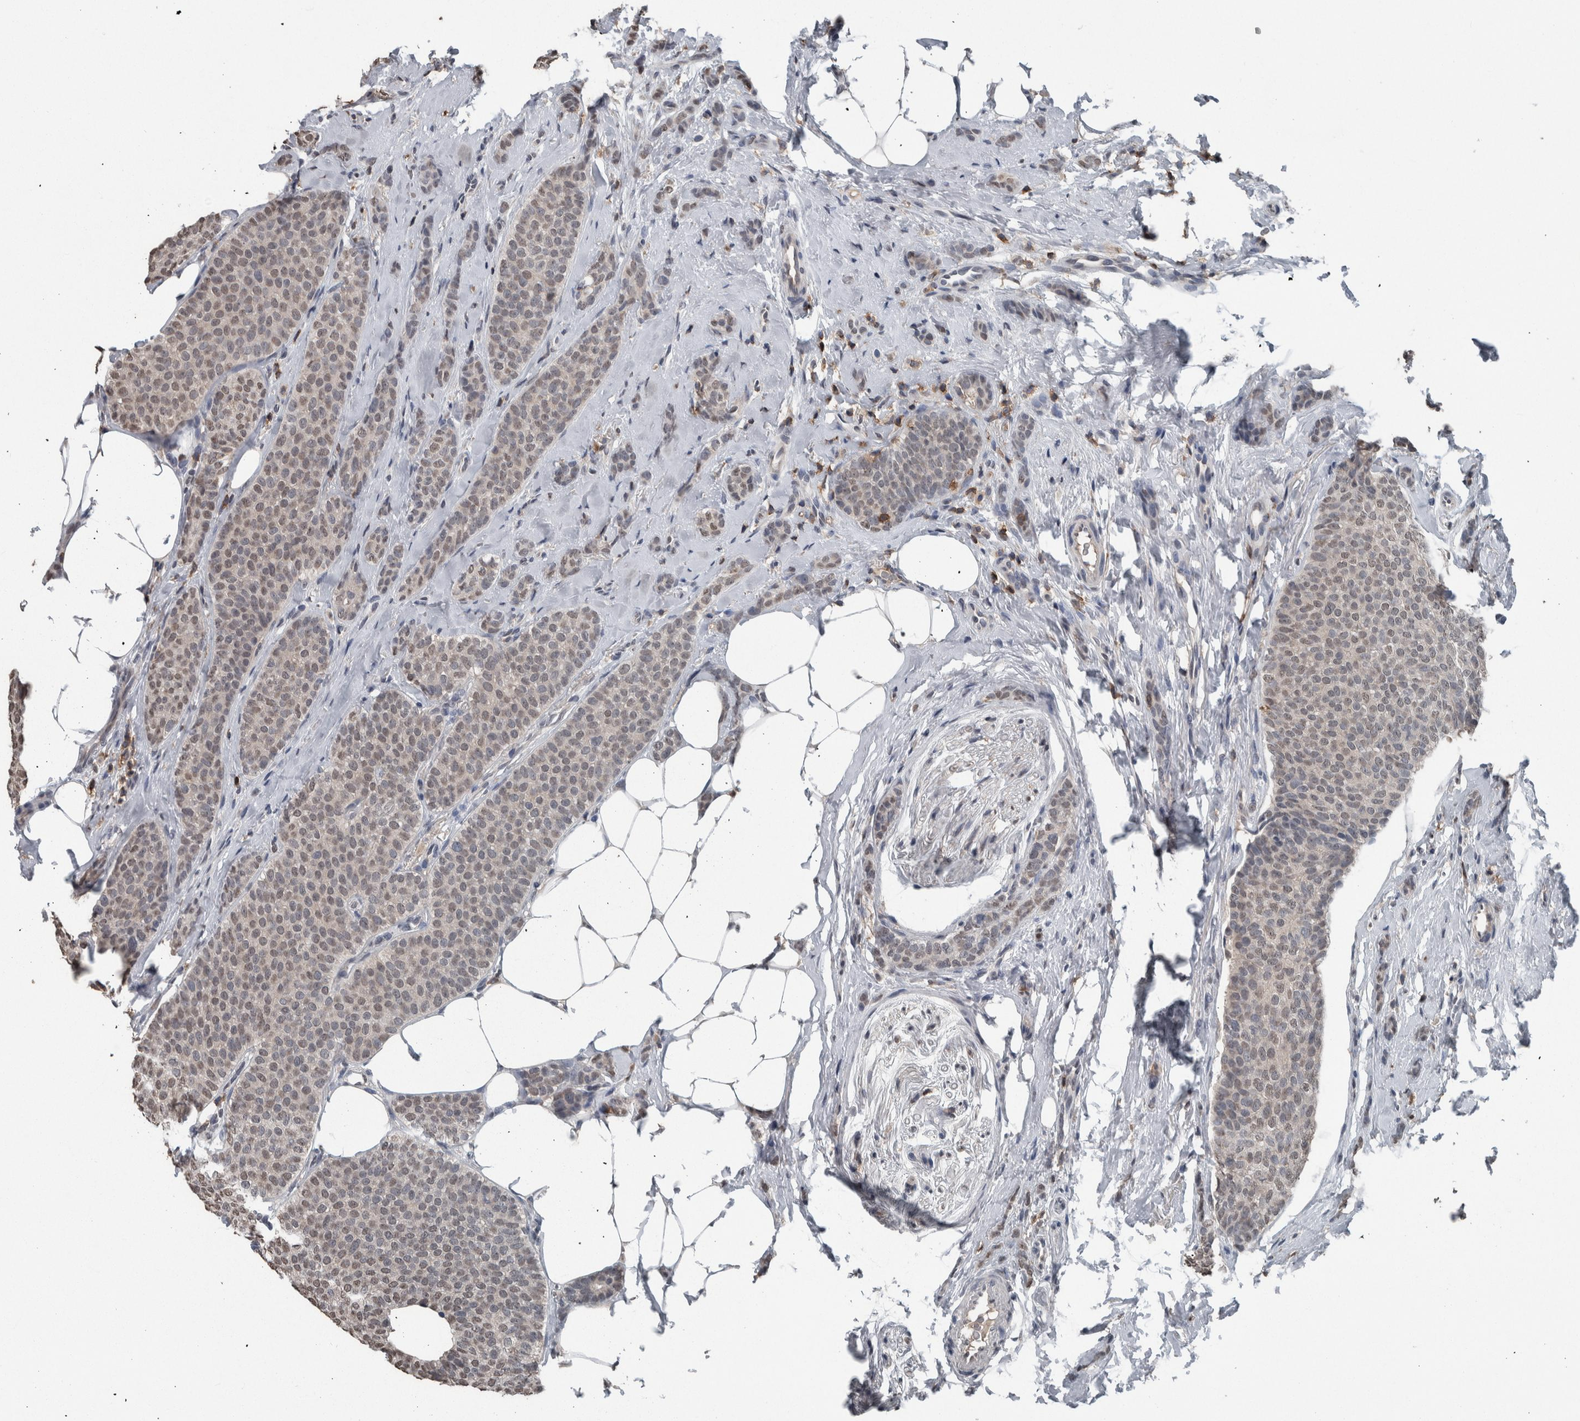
{"staining": {"intensity": "weak", "quantity": ">75%", "location": "nuclear"}, "tissue": "breast cancer", "cell_type": "Tumor cells", "image_type": "cancer", "snomed": [{"axis": "morphology", "description": "Lobular carcinoma"}, {"axis": "topography", "description": "Skin"}, {"axis": "topography", "description": "Breast"}], "caption": "A brown stain highlights weak nuclear positivity of a protein in human breast cancer tumor cells. The protein is shown in brown color, while the nuclei are stained blue.", "gene": "MAFF", "patient": {"sex": "female", "age": 46}}